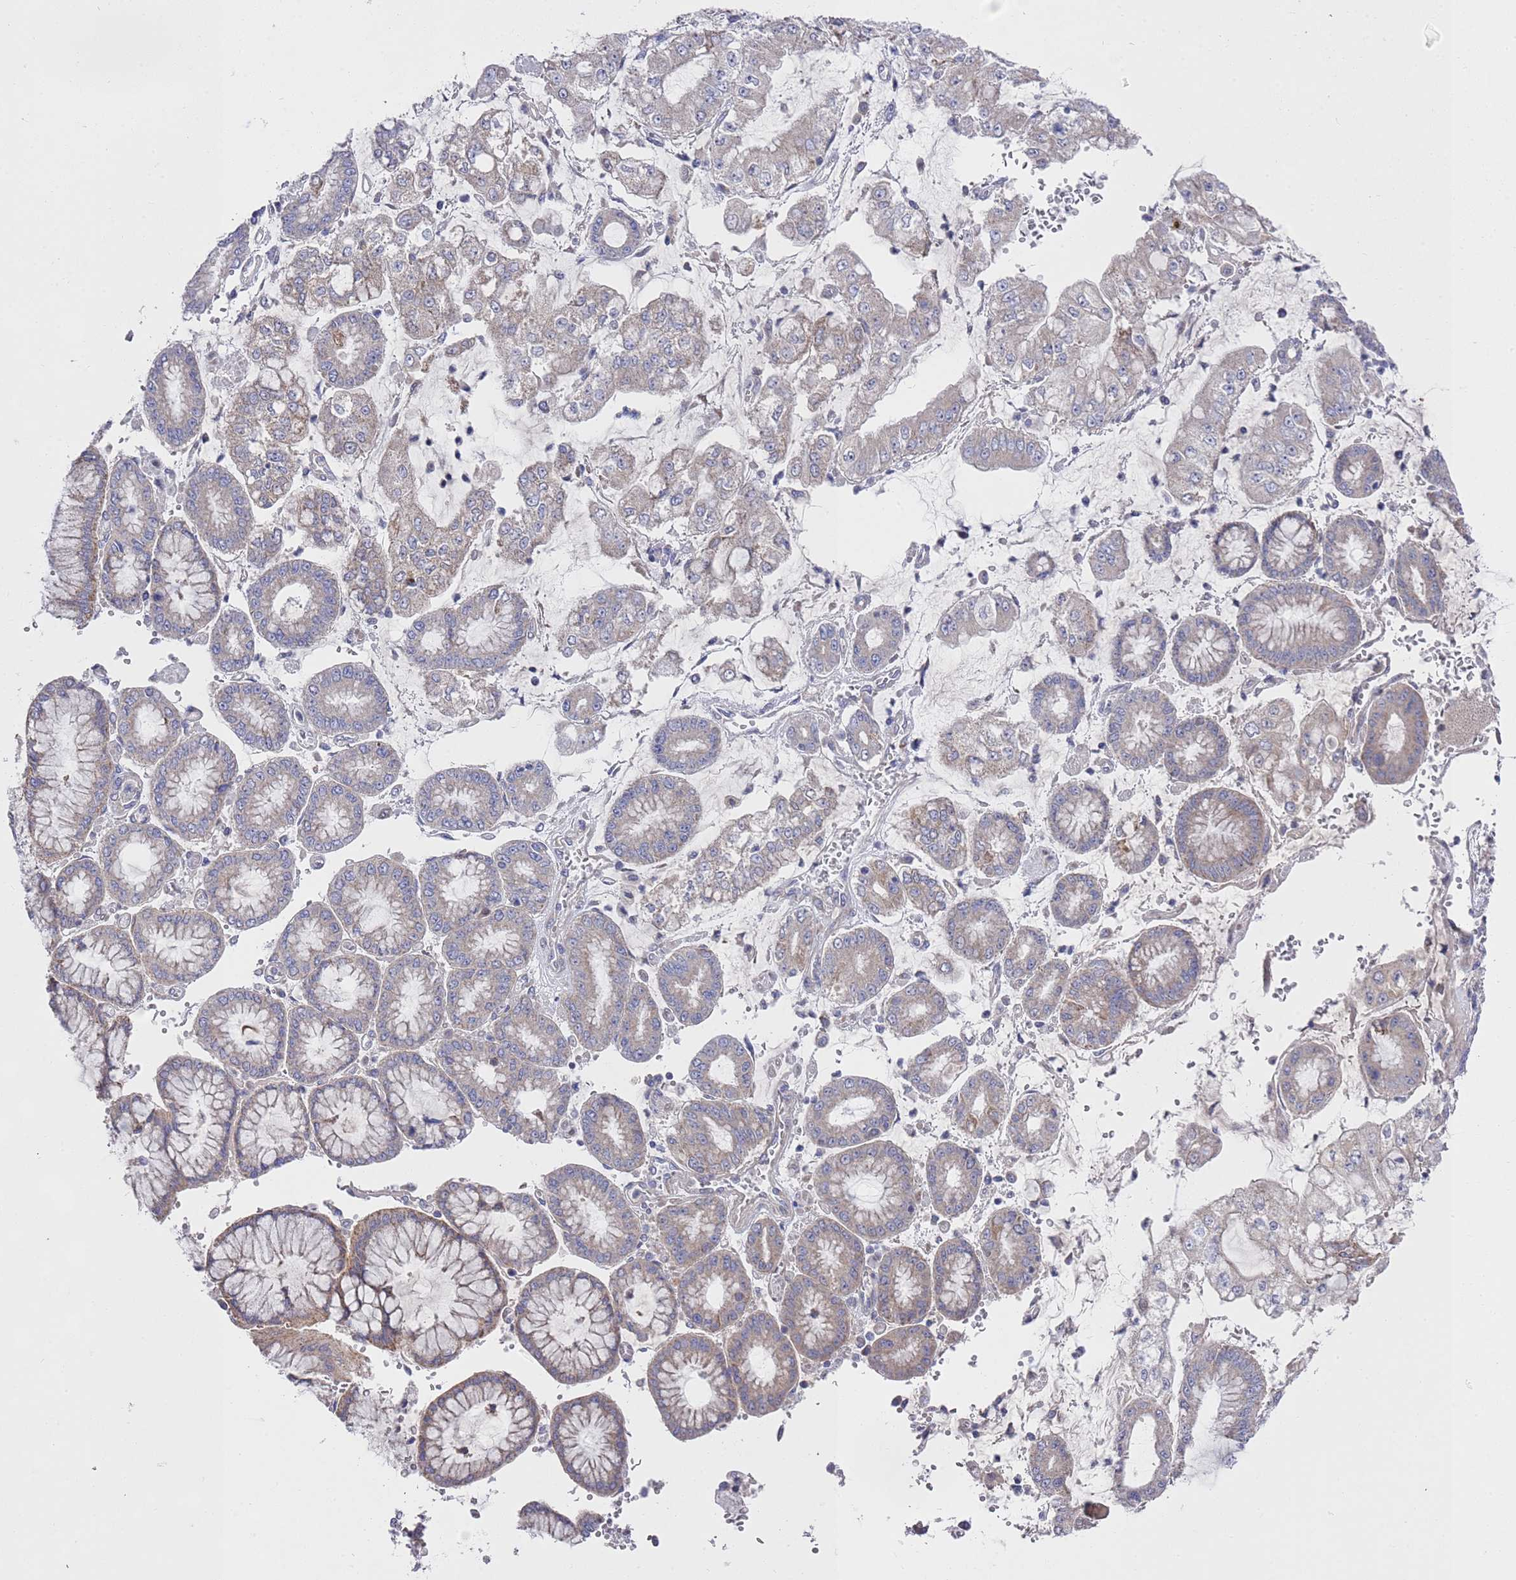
{"staining": {"intensity": "negative", "quantity": "none", "location": "none"}, "tissue": "stomach cancer", "cell_type": "Tumor cells", "image_type": "cancer", "snomed": [{"axis": "morphology", "description": "Adenocarcinoma, NOS"}, {"axis": "topography", "description": "Stomach"}], "caption": "This micrograph is of stomach cancer (adenocarcinoma) stained with IHC to label a protein in brown with the nuclei are counter-stained blue. There is no expression in tumor cells.", "gene": "NPEPPS", "patient": {"sex": "male", "age": 76}}